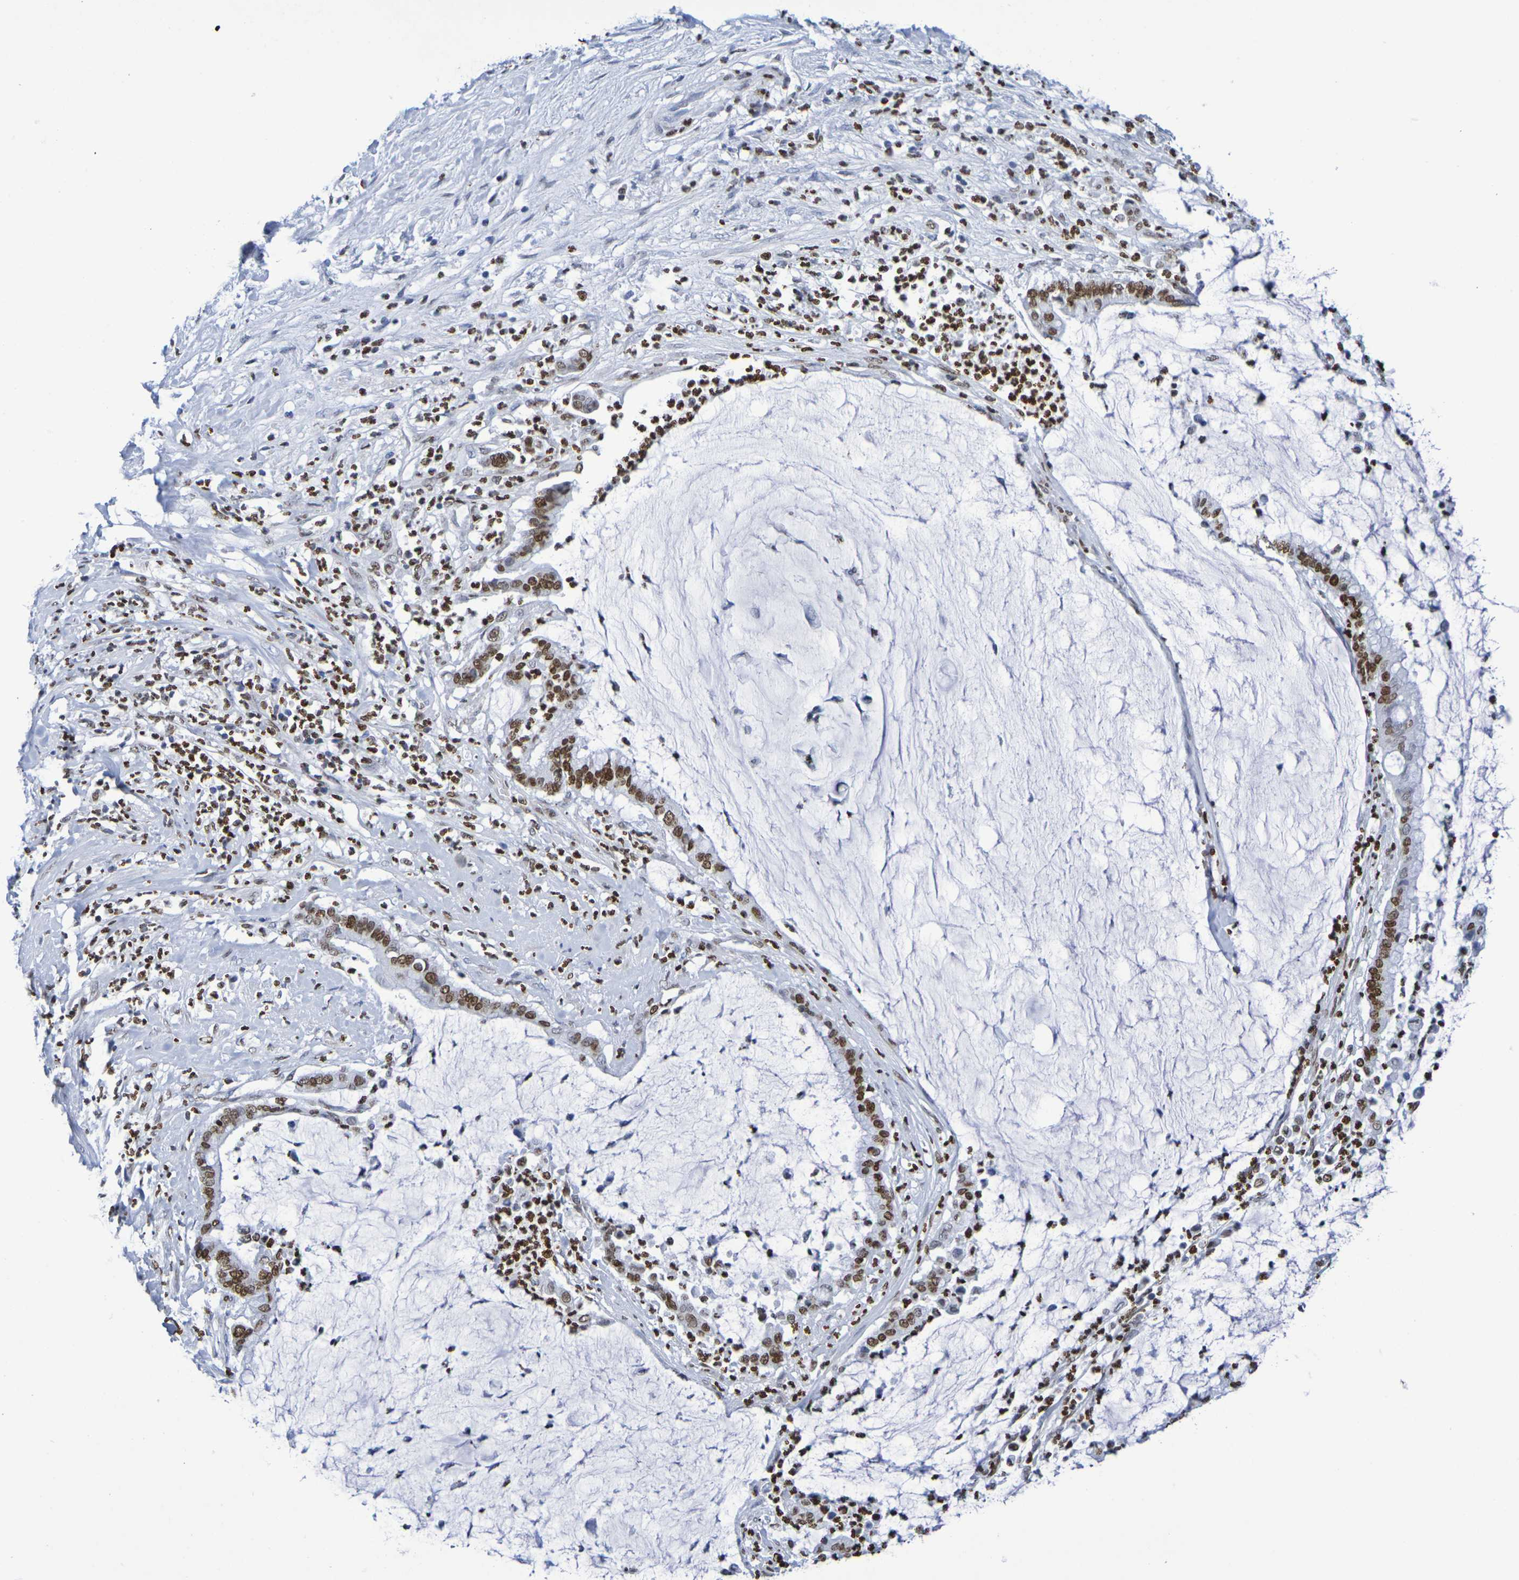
{"staining": {"intensity": "moderate", "quantity": ">75%", "location": "nuclear"}, "tissue": "pancreatic cancer", "cell_type": "Tumor cells", "image_type": "cancer", "snomed": [{"axis": "morphology", "description": "Adenocarcinoma, NOS"}, {"axis": "topography", "description": "Pancreas"}], "caption": "Immunohistochemistry (IHC) histopathology image of neoplastic tissue: human pancreatic cancer stained using immunohistochemistry (IHC) displays medium levels of moderate protein expression localized specifically in the nuclear of tumor cells, appearing as a nuclear brown color.", "gene": "H1-5", "patient": {"sex": "male", "age": 41}}